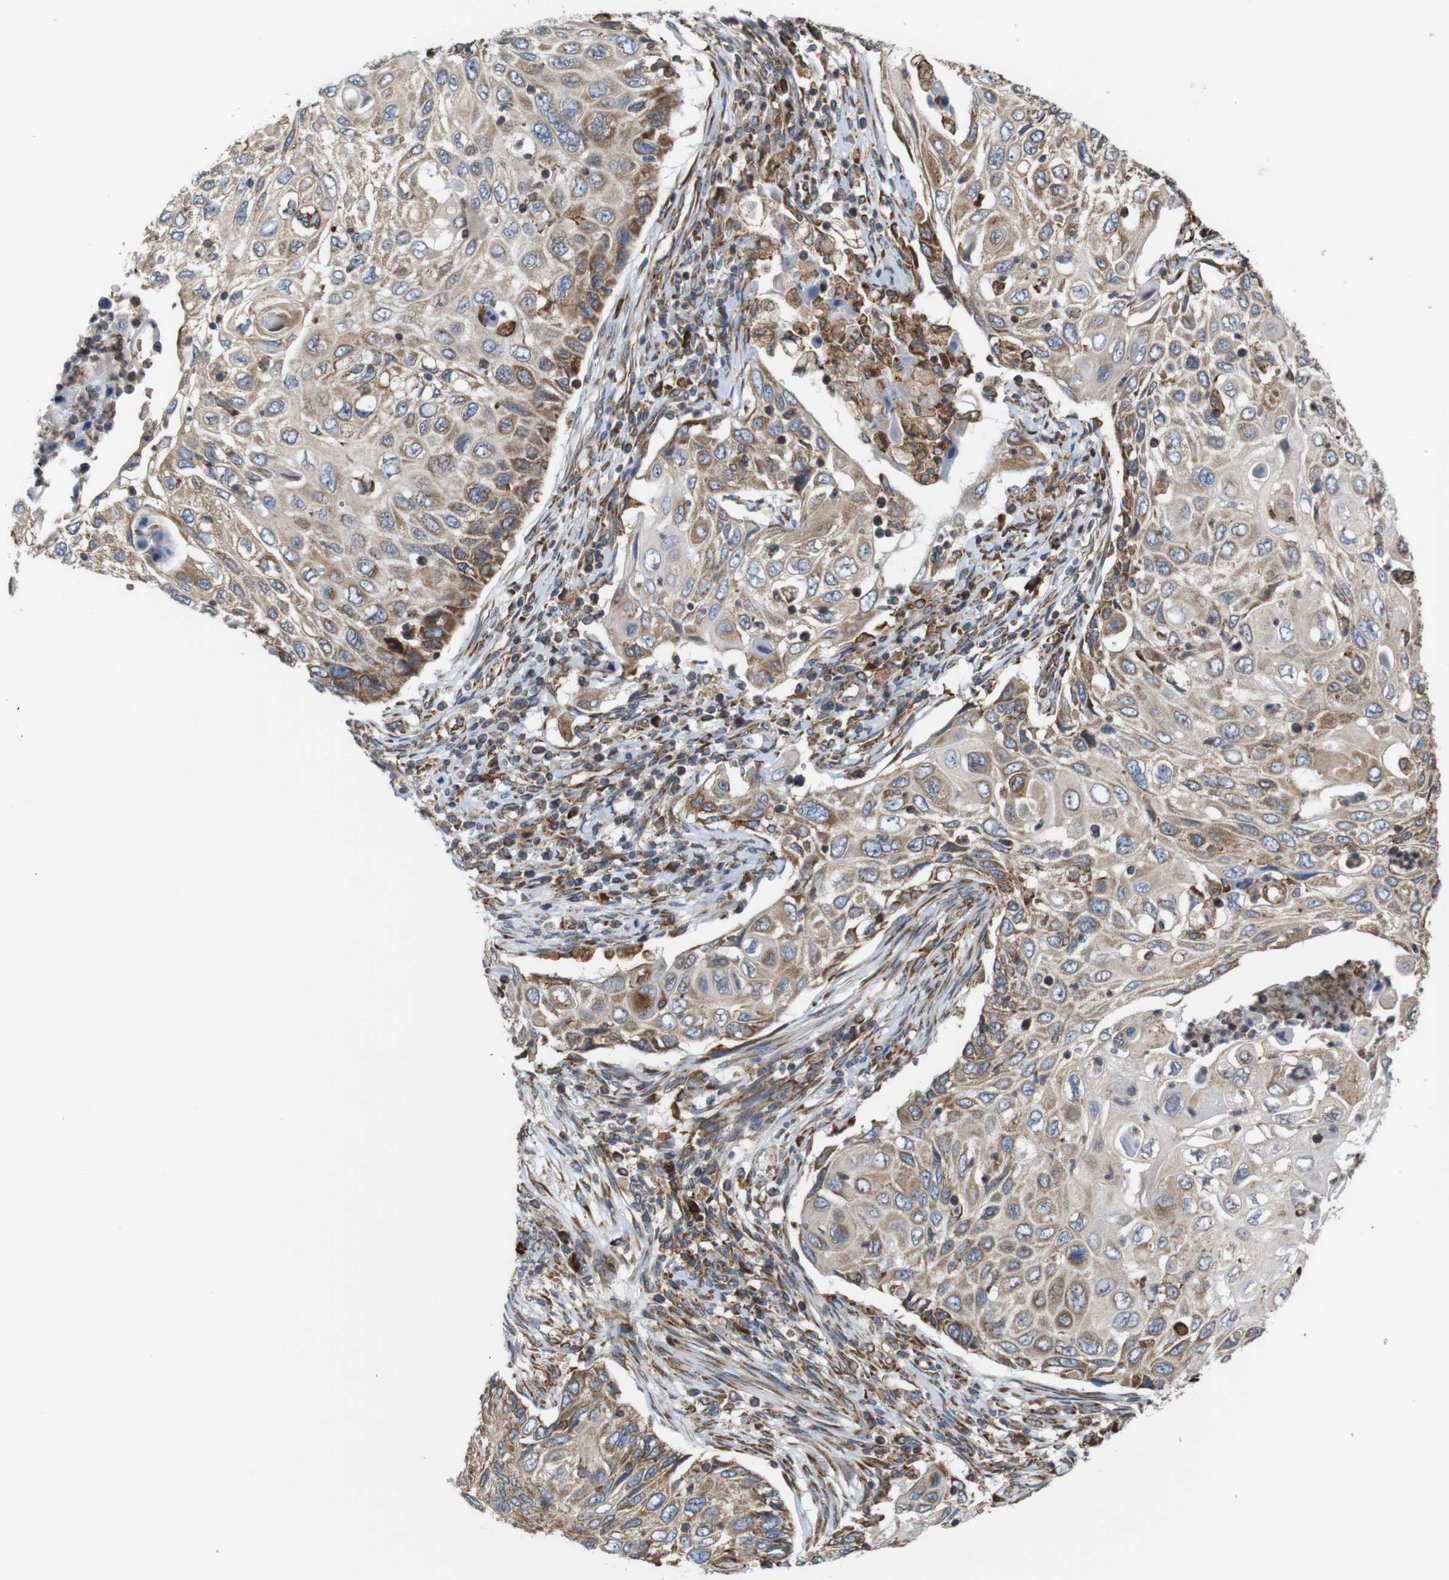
{"staining": {"intensity": "moderate", "quantity": ">75%", "location": "cytoplasmic/membranous"}, "tissue": "cervical cancer", "cell_type": "Tumor cells", "image_type": "cancer", "snomed": [{"axis": "morphology", "description": "Squamous cell carcinoma, NOS"}, {"axis": "topography", "description": "Cervix"}], "caption": "A brown stain highlights moderate cytoplasmic/membranous expression of a protein in cervical cancer (squamous cell carcinoma) tumor cells. The staining is performed using DAB (3,3'-diaminobenzidine) brown chromogen to label protein expression. The nuclei are counter-stained blue using hematoxylin.", "gene": "UGGT1", "patient": {"sex": "female", "age": 70}}